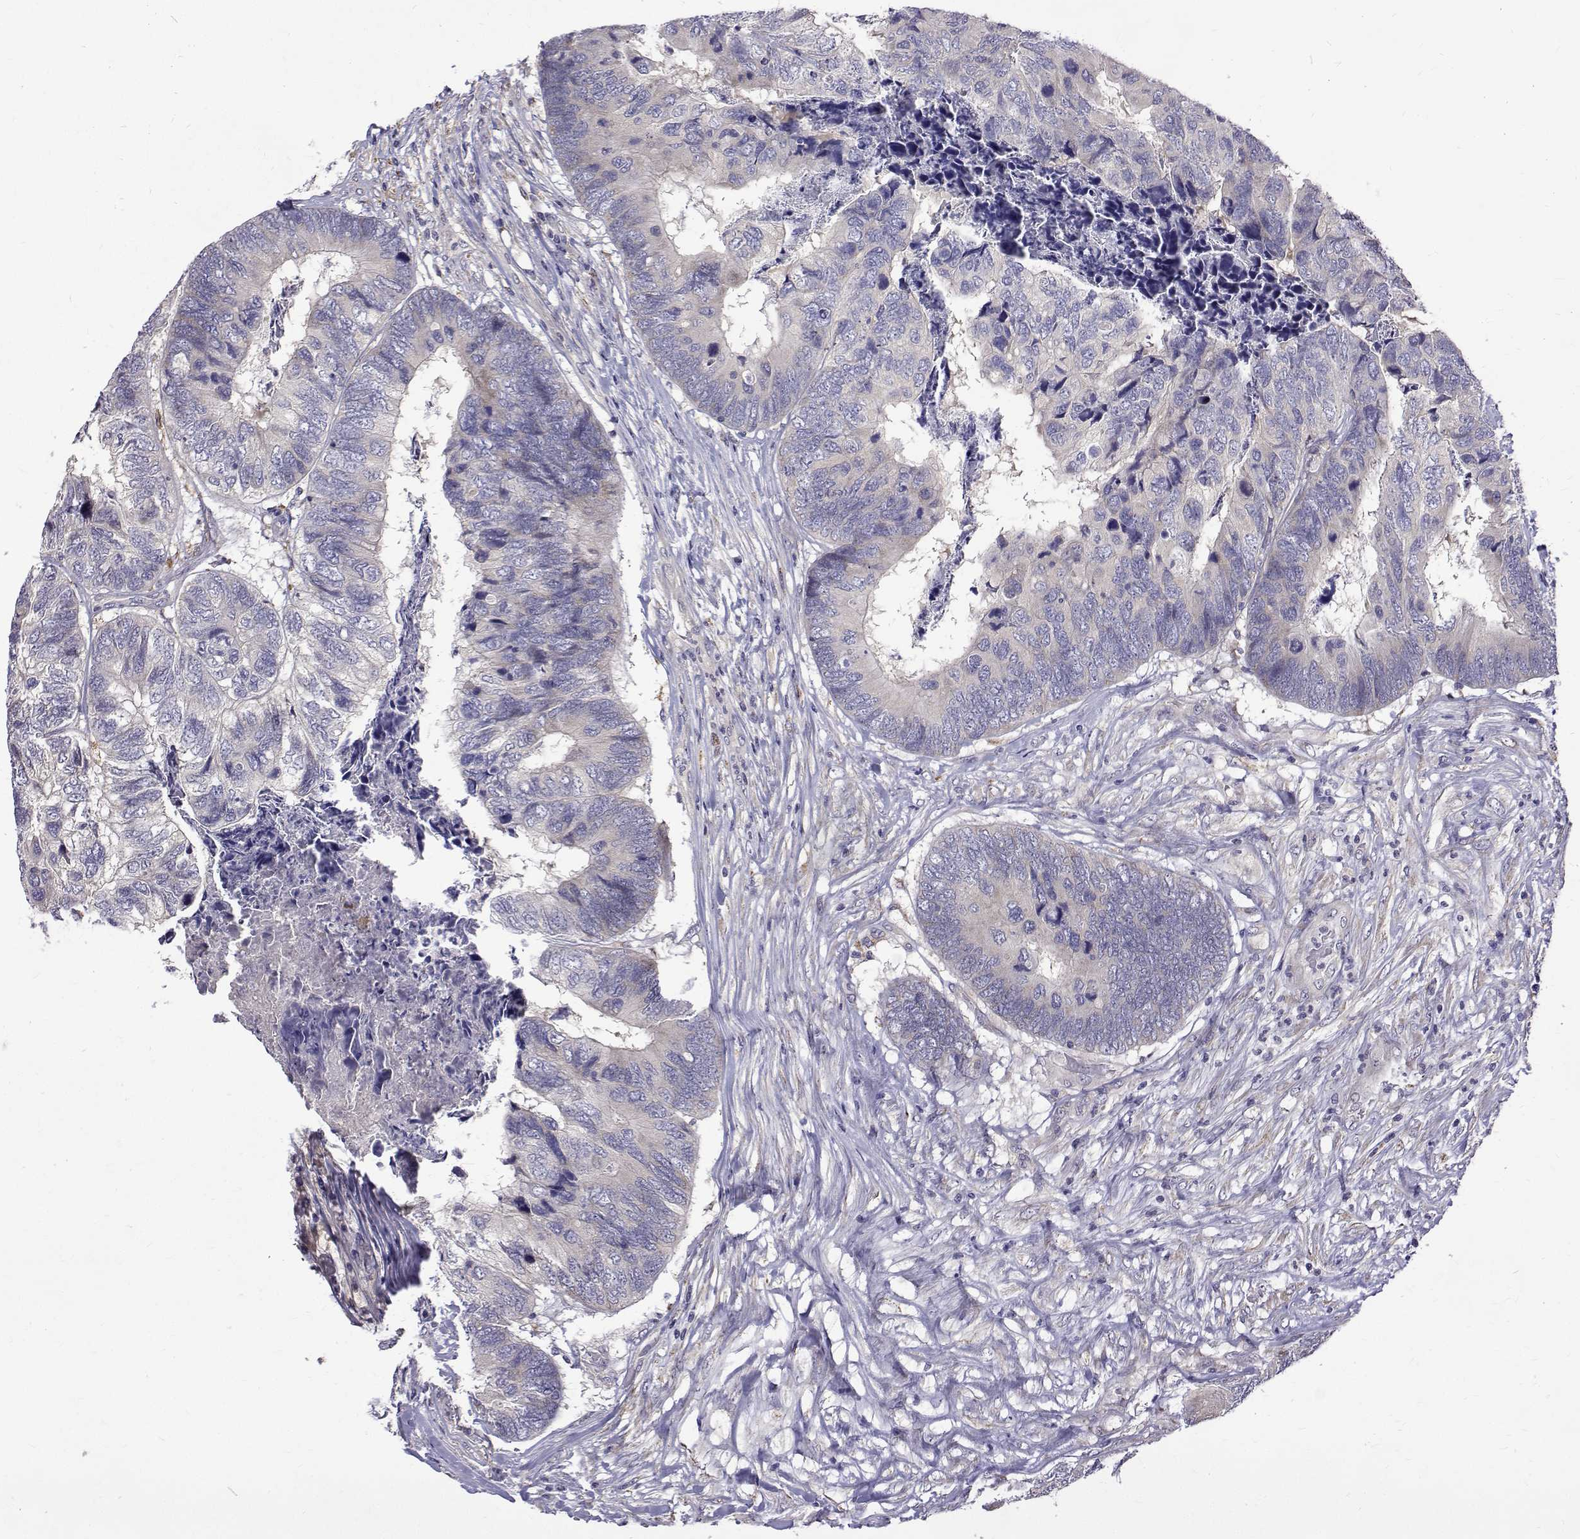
{"staining": {"intensity": "negative", "quantity": "none", "location": "none"}, "tissue": "colorectal cancer", "cell_type": "Tumor cells", "image_type": "cancer", "snomed": [{"axis": "morphology", "description": "Adenocarcinoma, NOS"}, {"axis": "topography", "description": "Colon"}], "caption": "IHC image of neoplastic tissue: human colorectal cancer (adenocarcinoma) stained with DAB shows no significant protein staining in tumor cells.", "gene": "PADI1", "patient": {"sex": "female", "age": 67}}